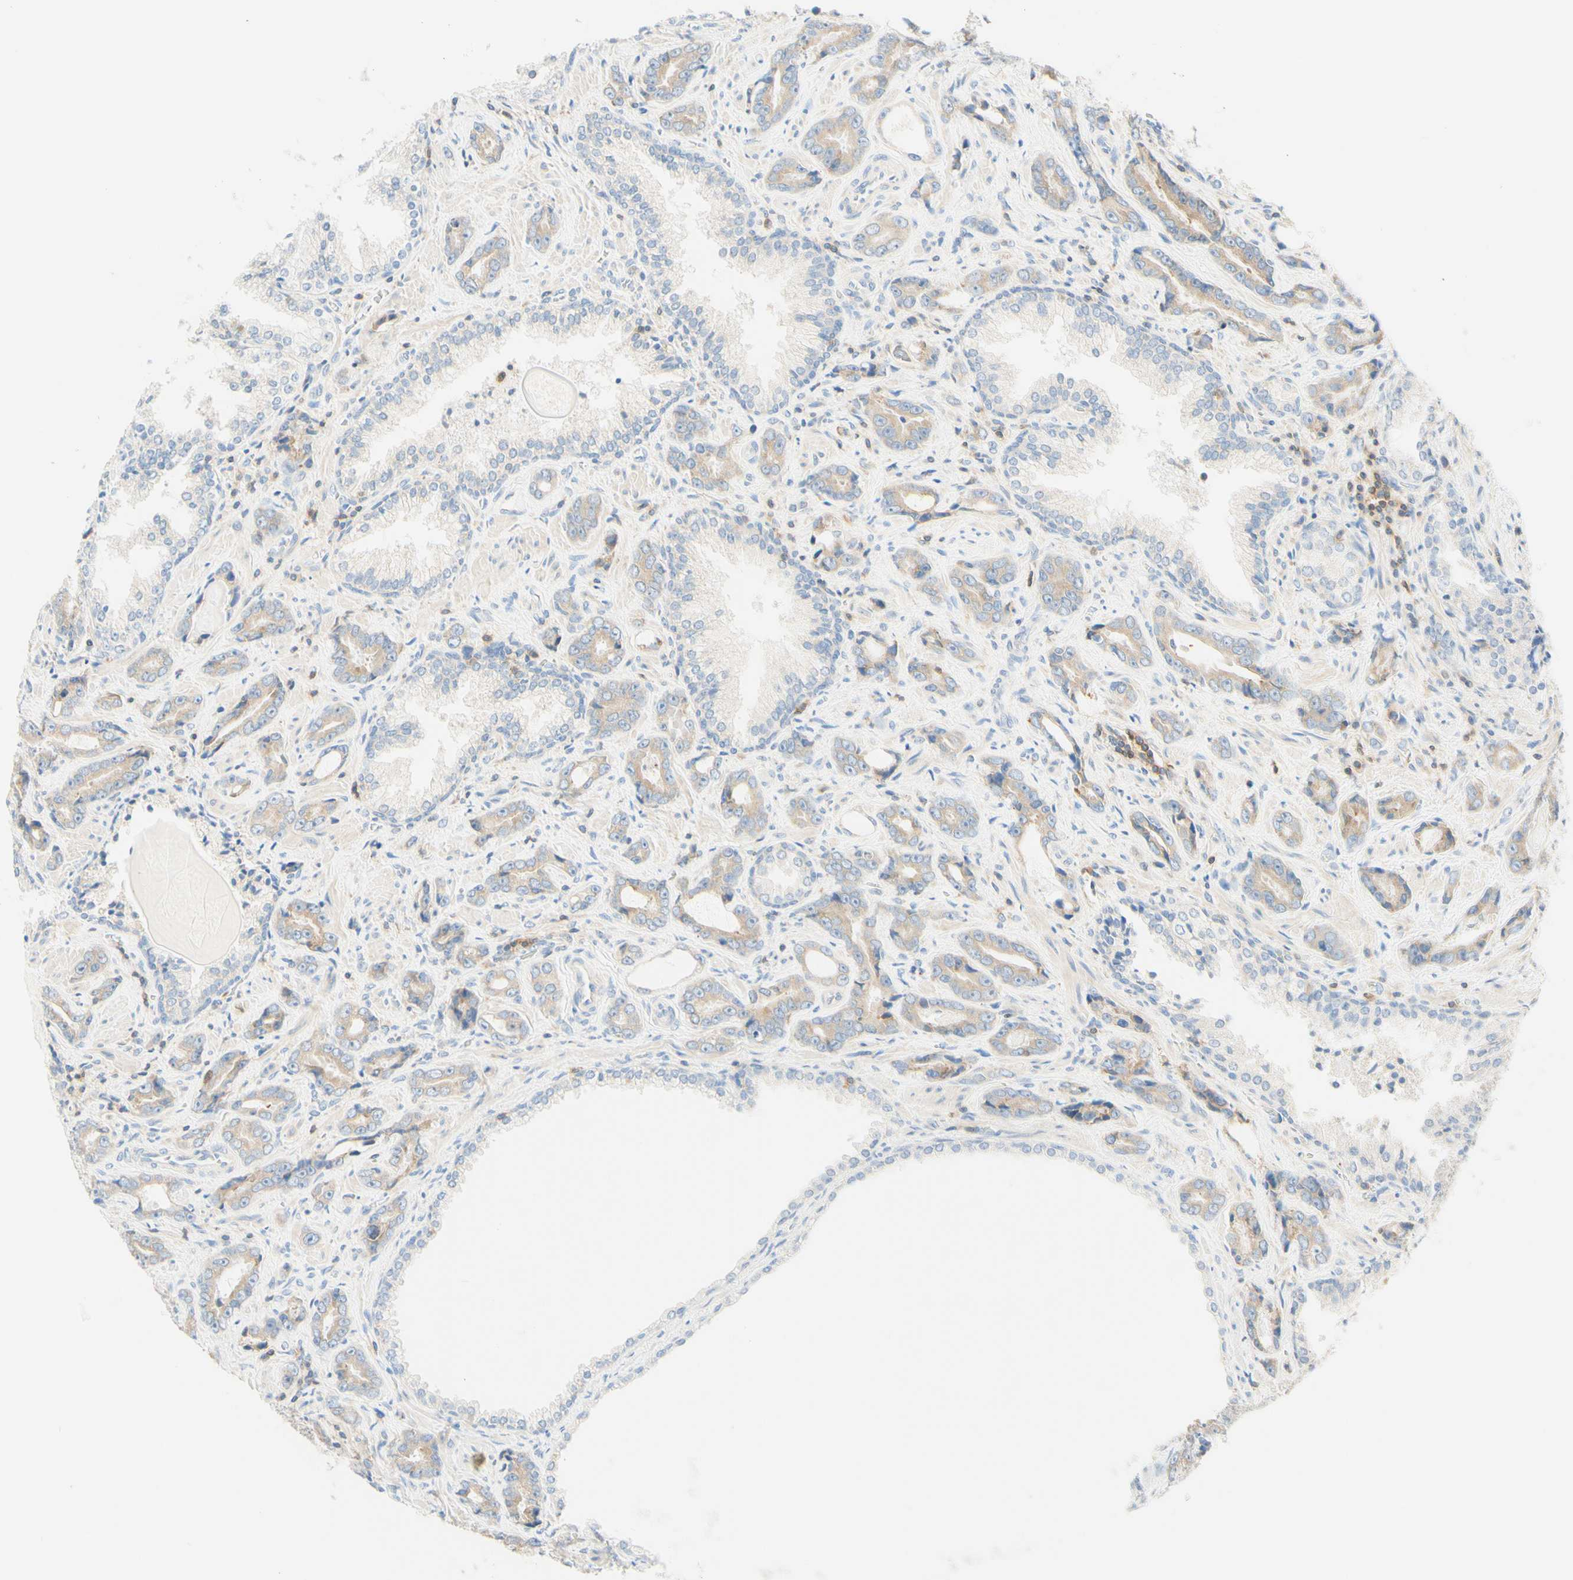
{"staining": {"intensity": "weak", "quantity": ">75%", "location": "cytoplasmic/membranous"}, "tissue": "prostate cancer", "cell_type": "Tumor cells", "image_type": "cancer", "snomed": [{"axis": "morphology", "description": "Adenocarcinoma, Low grade"}, {"axis": "topography", "description": "Prostate"}], "caption": "An immunohistochemistry (IHC) micrograph of tumor tissue is shown. Protein staining in brown highlights weak cytoplasmic/membranous positivity in prostate cancer within tumor cells. Immunohistochemistry stains the protein in brown and the nuclei are stained blue.", "gene": "LAT", "patient": {"sex": "male", "age": 60}}